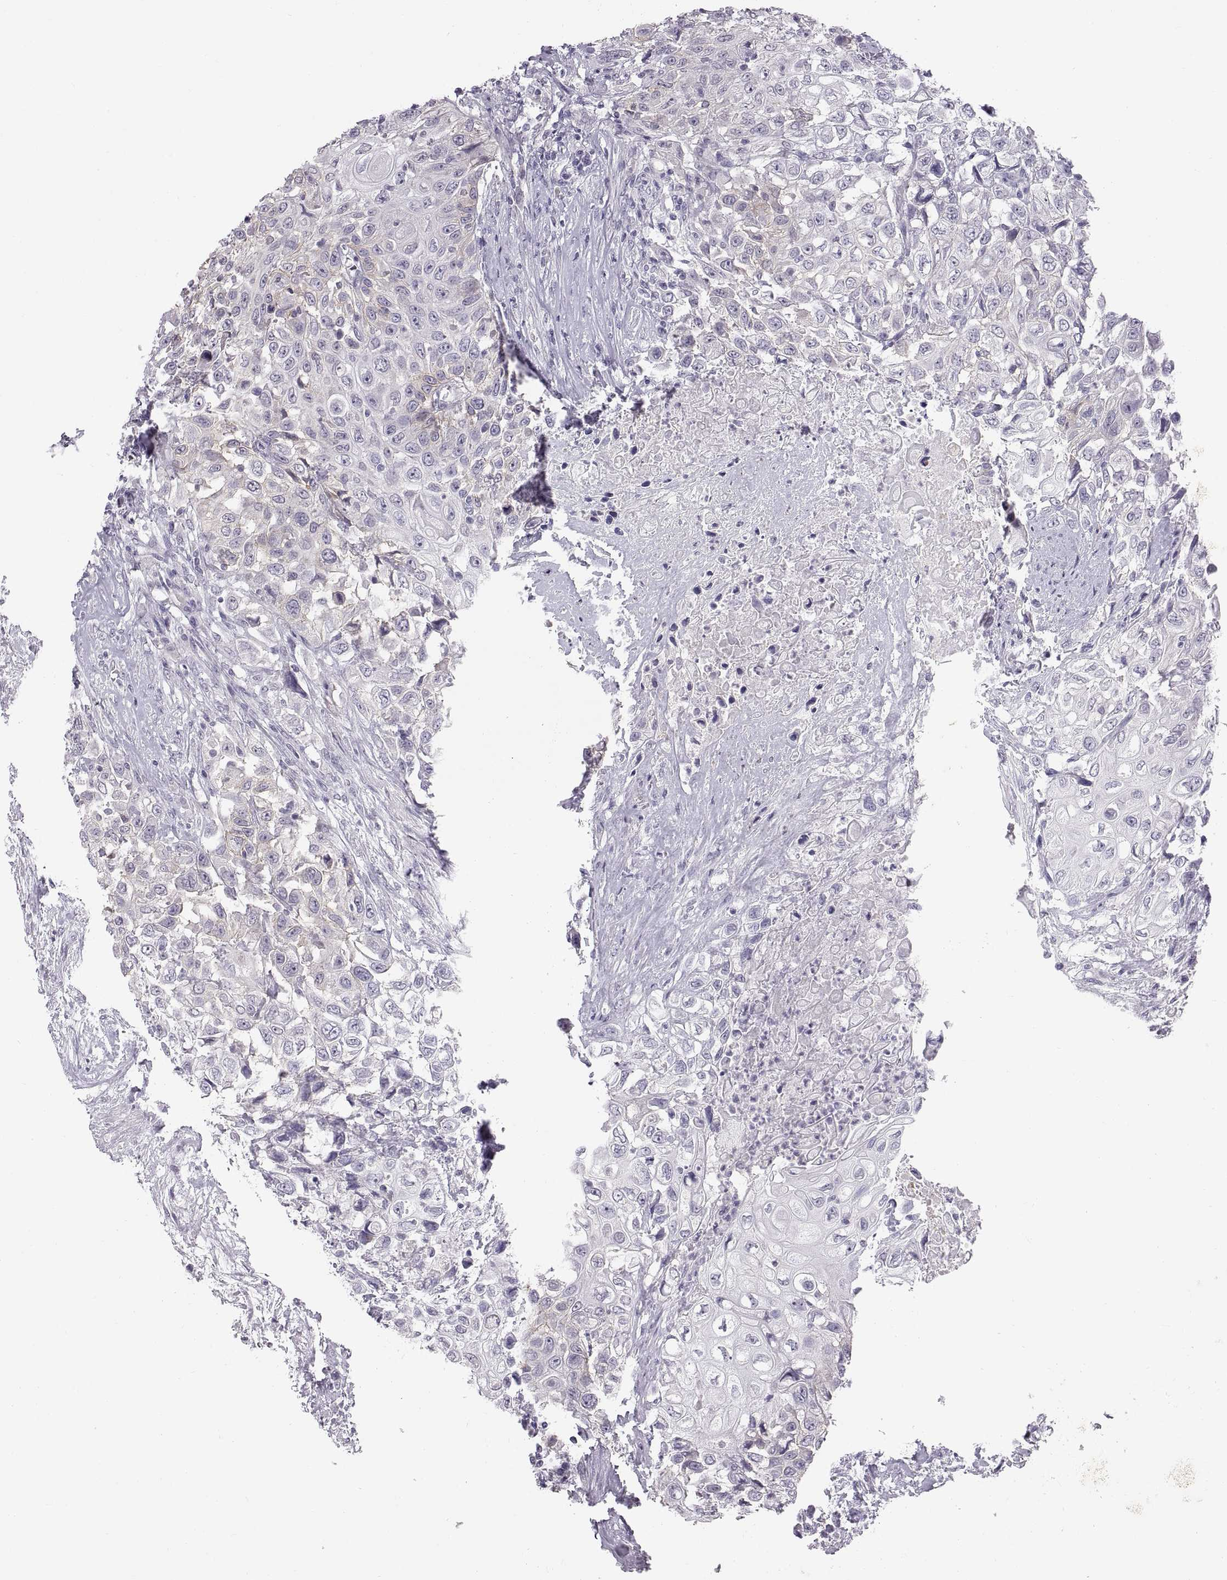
{"staining": {"intensity": "negative", "quantity": "none", "location": "none"}, "tissue": "urothelial cancer", "cell_type": "Tumor cells", "image_type": "cancer", "snomed": [{"axis": "morphology", "description": "Urothelial carcinoma, High grade"}, {"axis": "topography", "description": "Urinary bladder"}], "caption": "Photomicrograph shows no protein positivity in tumor cells of urothelial cancer tissue.", "gene": "SPACDR", "patient": {"sex": "female", "age": 56}}